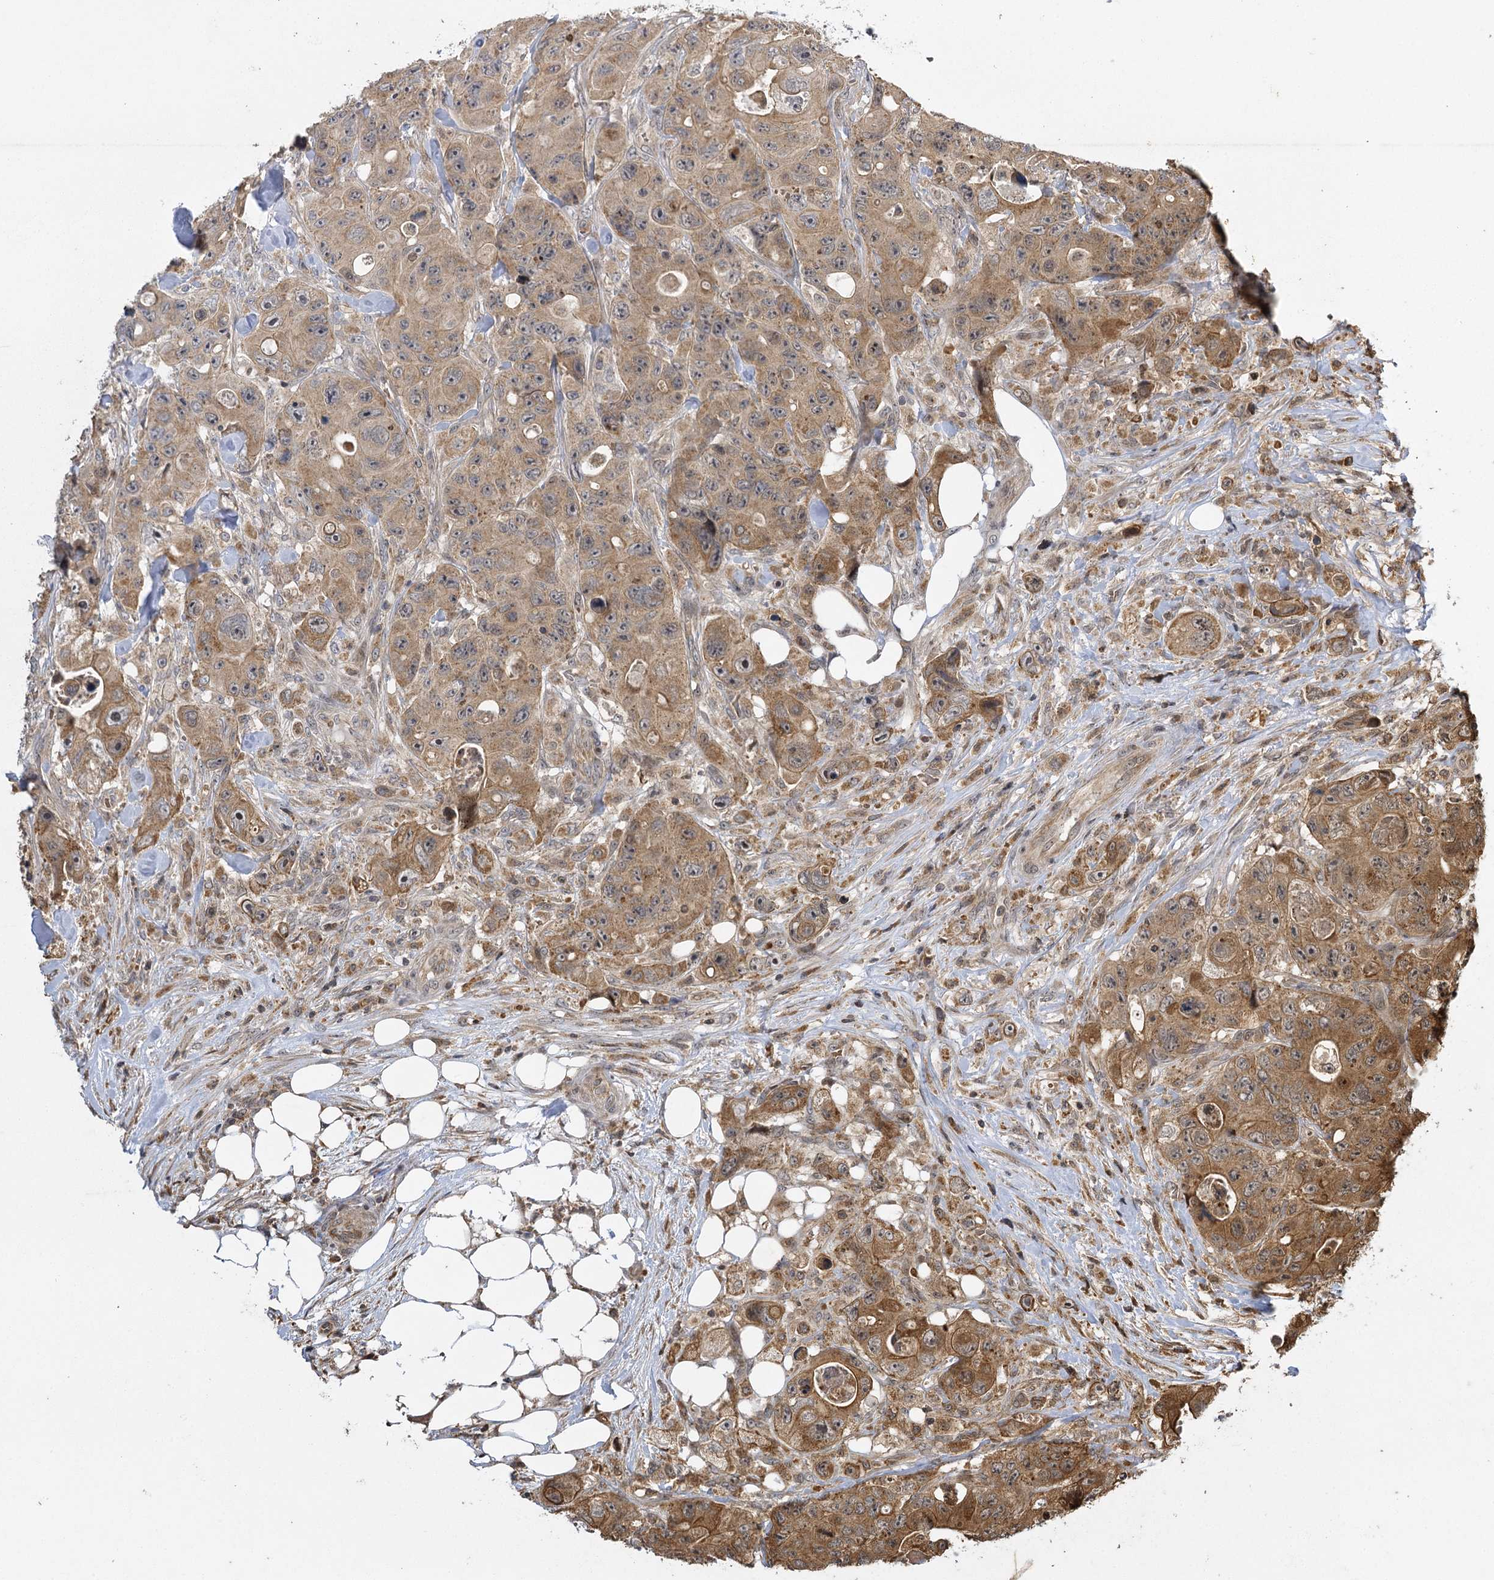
{"staining": {"intensity": "moderate", "quantity": "25%-75%", "location": "cytoplasmic/membranous"}, "tissue": "colorectal cancer", "cell_type": "Tumor cells", "image_type": "cancer", "snomed": [{"axis": "morphology", "description": "Adenocarcinoma, NOS"}, {"axis": "topography", "description": "Colon"}], "caption": "About 25%-75% of tumor cells in adenocarcinoma (colorectal) exhibit moderate cytoplasmic/membranous protein positivity as visualized by brown immunohistochemical staining.", "gene": "IL11RA", "patient": {"sex": "female", "age": 46}}